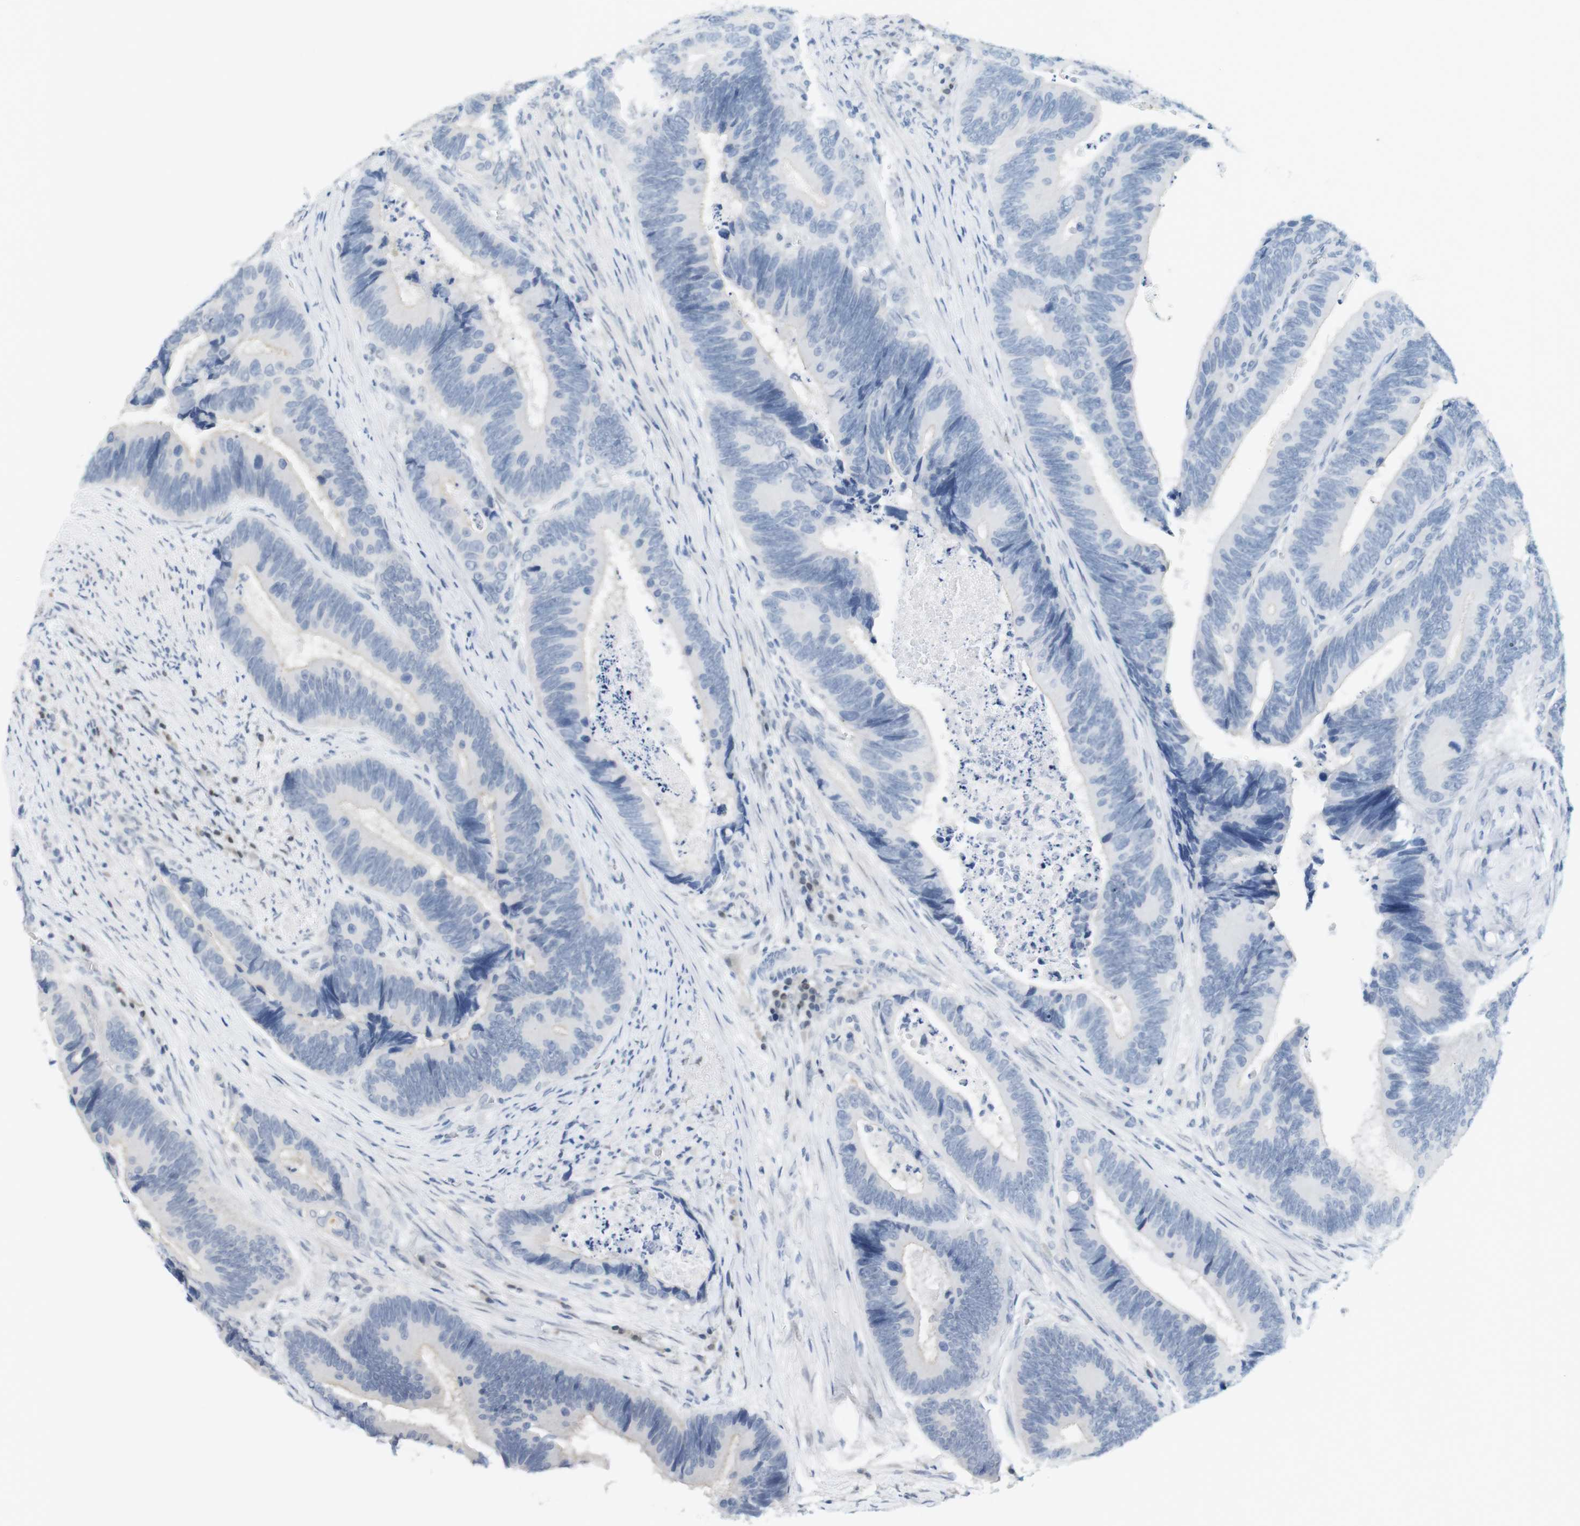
{"staining": {"intensity": "negative", "quantity": "none", "location": "none"}, "tissue": "colorectal cancer", "cell_type": "Tumor cells", "image_type": "cancer", "snomed": [{"axis": "morphology", "description": "Inflammation, NOS"}, {"axis": "morphology", "description": "Adenocarcinoma, NOS"}, {"axis": "topography", "description": "Colon"}], "caption": "Tumor cells show no significant protein staining in colorectal cancer.", "gene": "CREB3L2", "patient": {"sex": "male", "age": 72}}